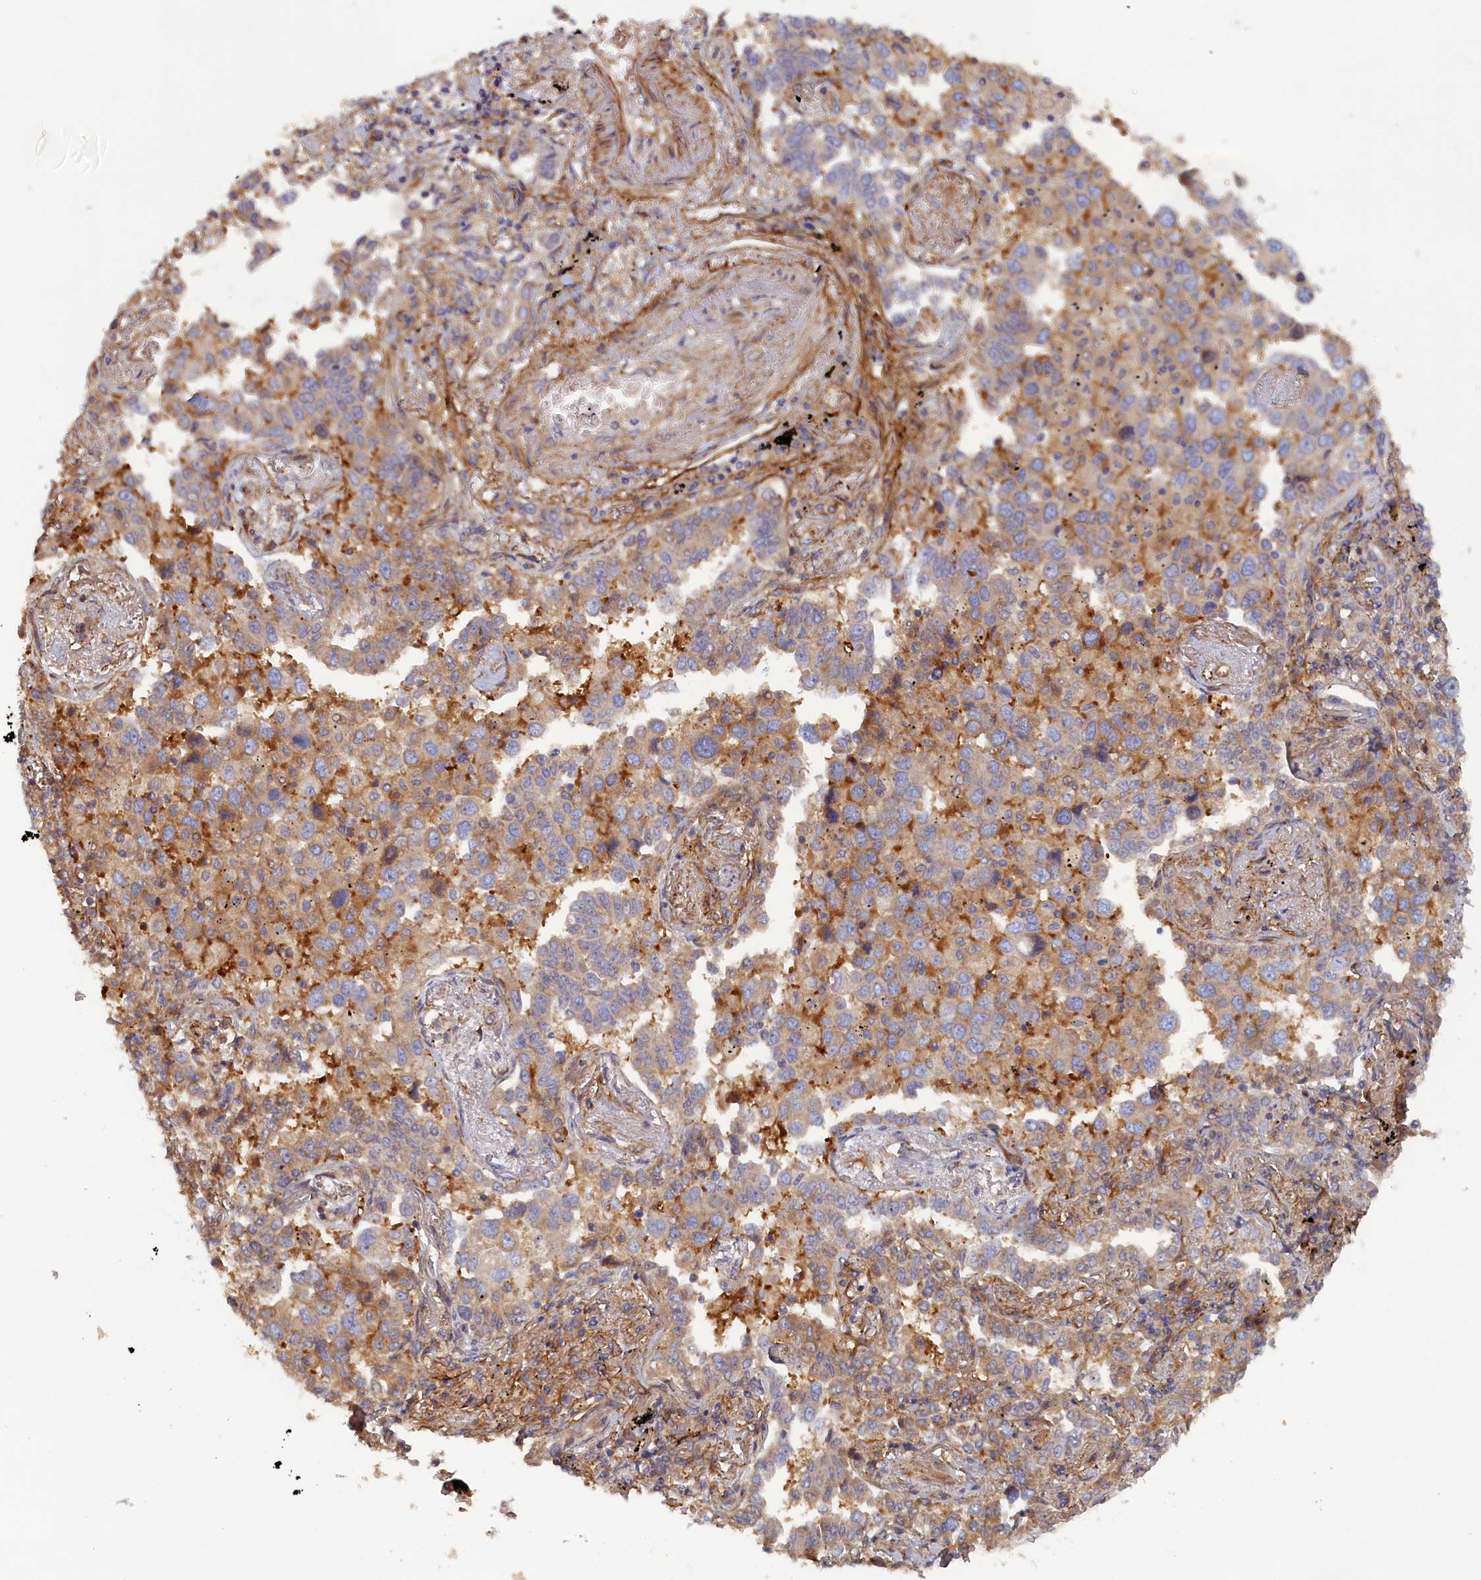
{"staining": {"intensity": "moderate", "quantity": "<25%", "location": "cytoplasmic/membranous"}, "tissue": "lung cancer", "cell_type": "Tumor cells", "image_type": "cancer", "snomed": [{"axis": "morphology", "description": "Adenocarcinoma, NOS"}, {"axis": "topography", "description": "Lung"}], "caption": "Immunohistochemical staining of human lung cancer (adenocarcinoma) displays low levels of moderate cytoplasmic/membranous protein staining in approximately <25% of tumor cells.", "gene": "TMEM196", "patient": {"sex": "male", "age": 67}}